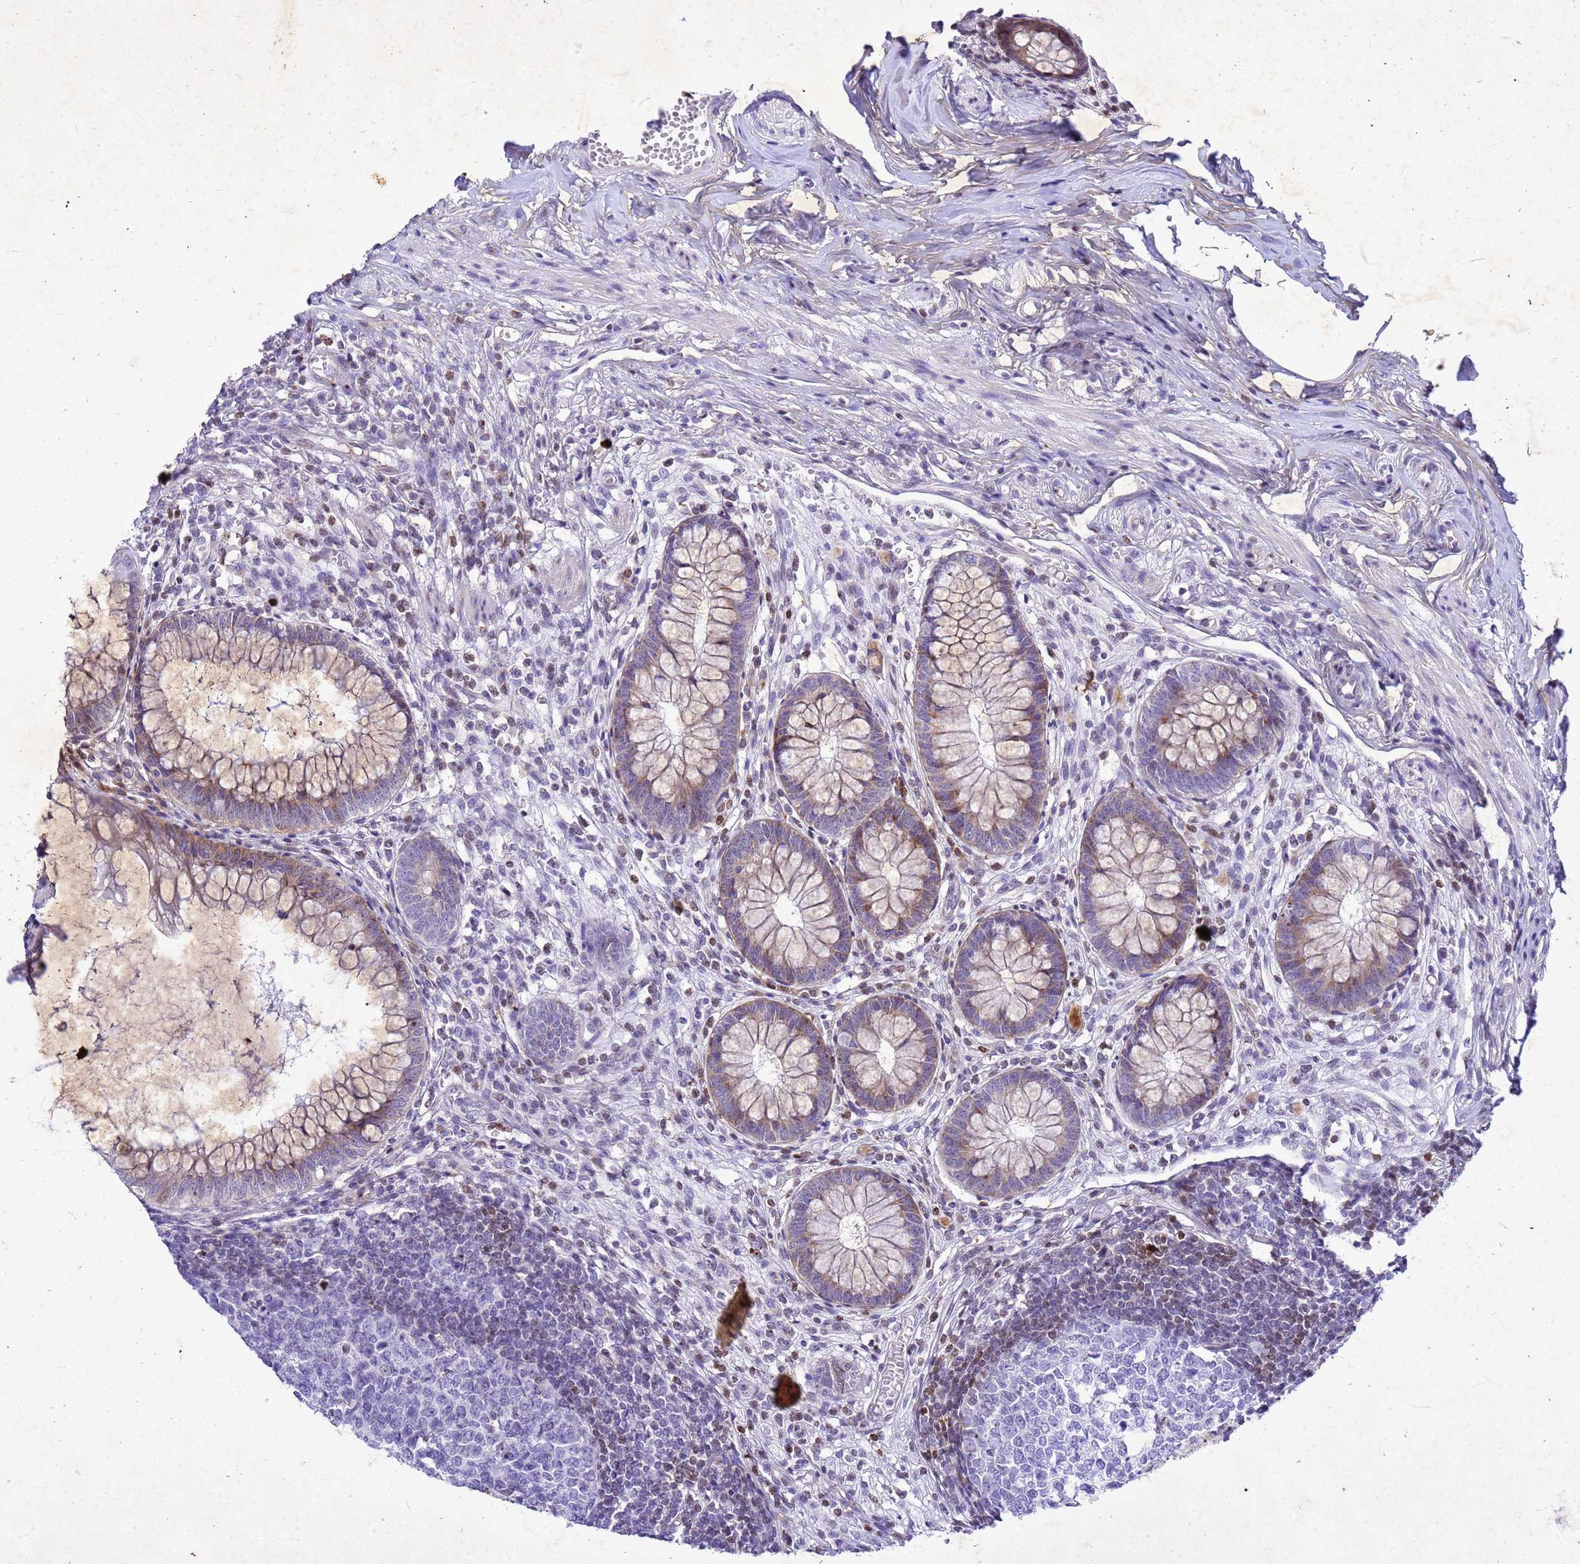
{"staining": {"intensity": "moderate", "quantity": "25%-75%", "location": "cytoplasmic/membranous,nuclear"}, "tissue": "appendix", "cell_type": "Glandular cells", "image_type": "normal", "snomed": [{"axis": "morphology", "description": "Normal tissue, NOS"}, {"axis": "topography", "description": "Appendix"}], "caption": "Appendix stained for a protein demonstrates moderate cytoplasmic/membranous,nuclear positivity in glandular cells. Nuclei are stained in blue.", "gene": "COPS9", "patient": {"sex": "male", "age": 56}}